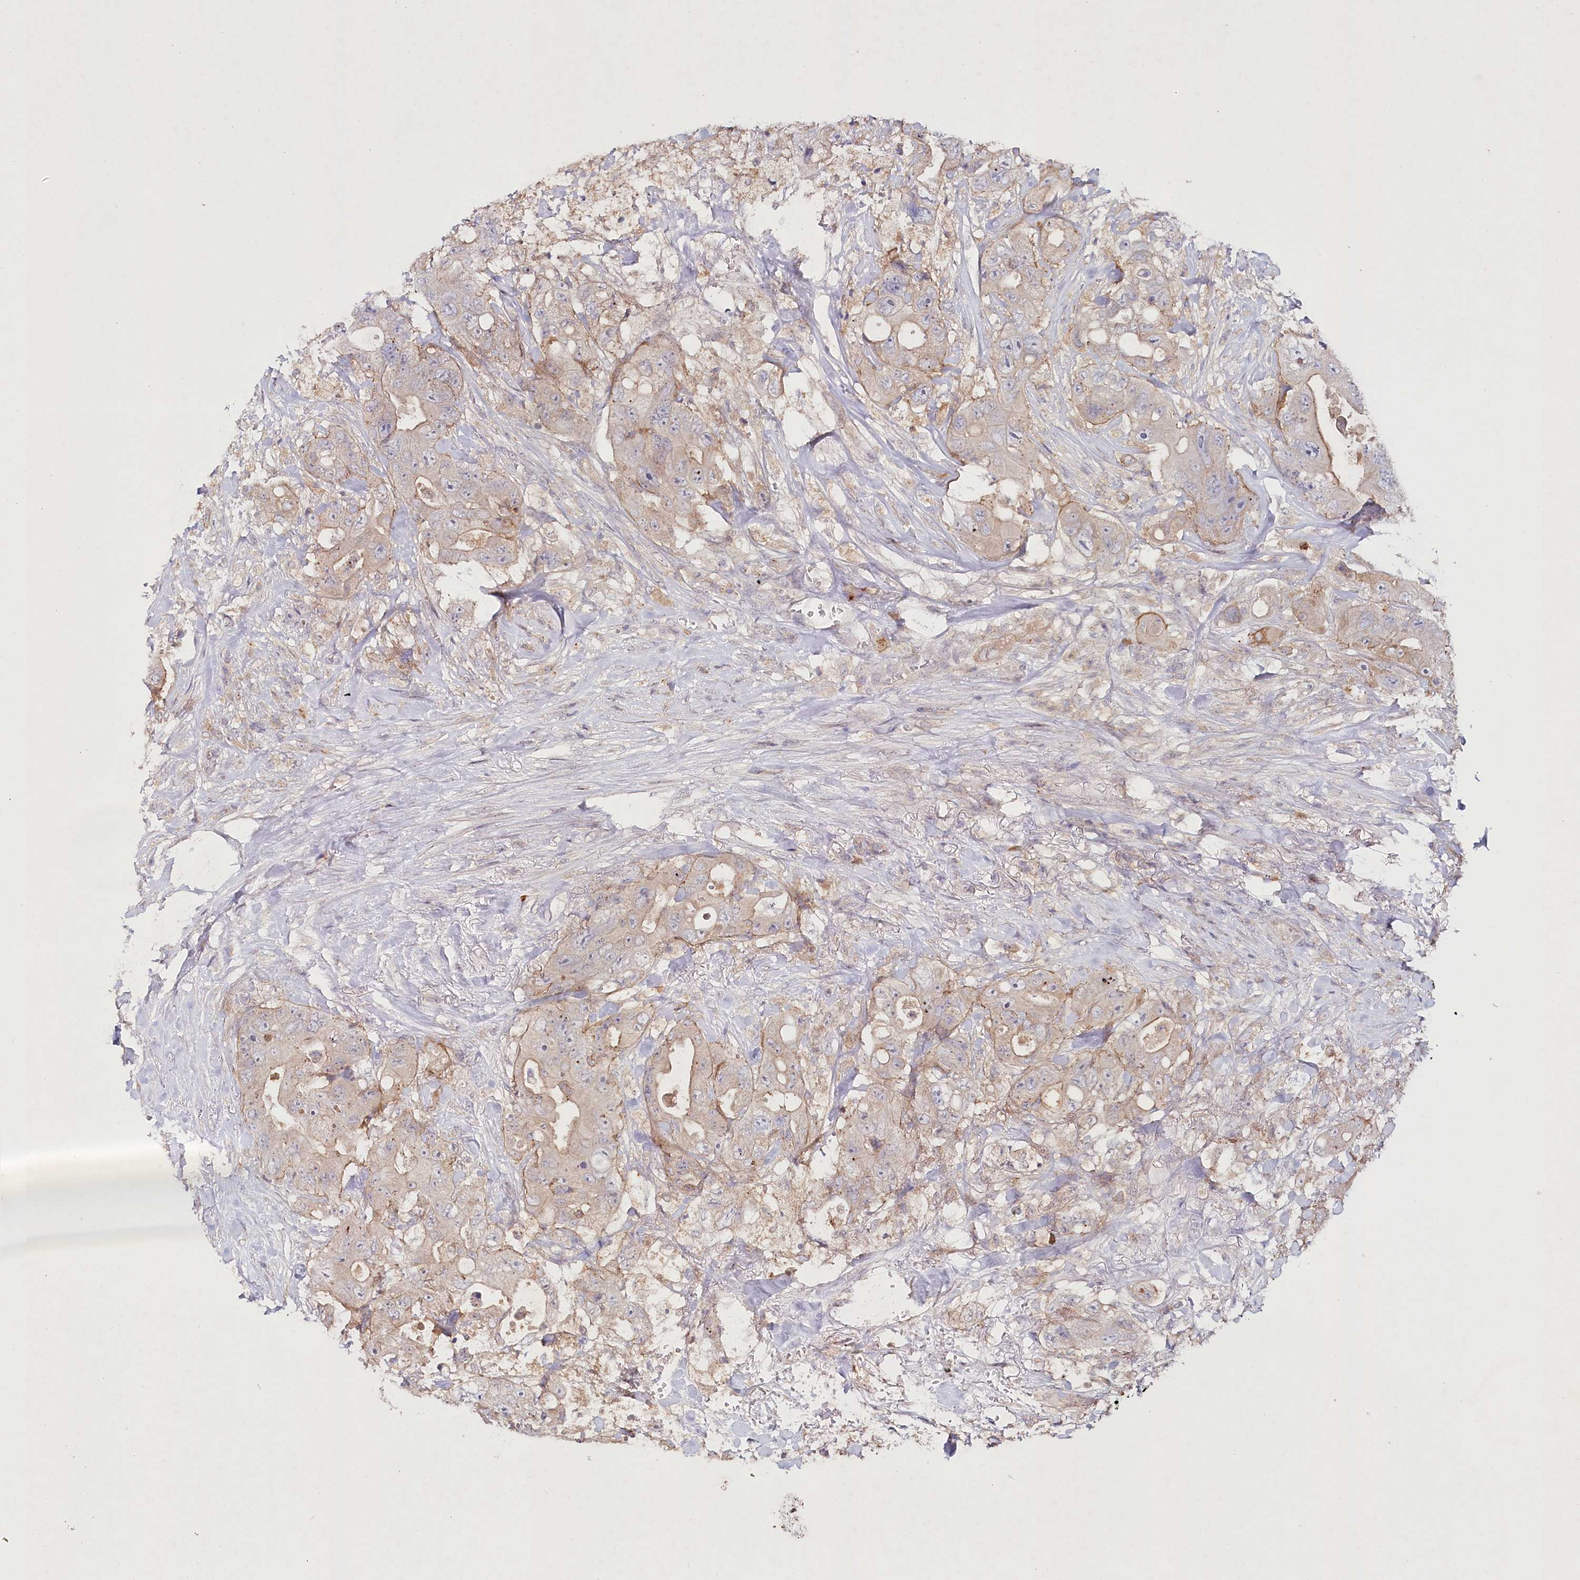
{"staining": {"intensity": "weak", "quantity": ">75%", "location": "cytoplasmic/membranous"}, "tissue": "colorectal cancer", "cell_type": "Tumor cells", "image_type": "cancer", "snomed": [{"axis": "morphology", "description": "Adenocarcinoma, NOS"}, {"axis": "topography", "description": "Colon"}], "caption": "About >75% of tumor cells in adenocarcinoma (colorectal) demonstrate weak cytoplasmic/membranous protein positivity as visualized by brown immunohistochemical staining.", "gene": "ALDH3B1", "patient": {"sex": "female", "age": 46}}